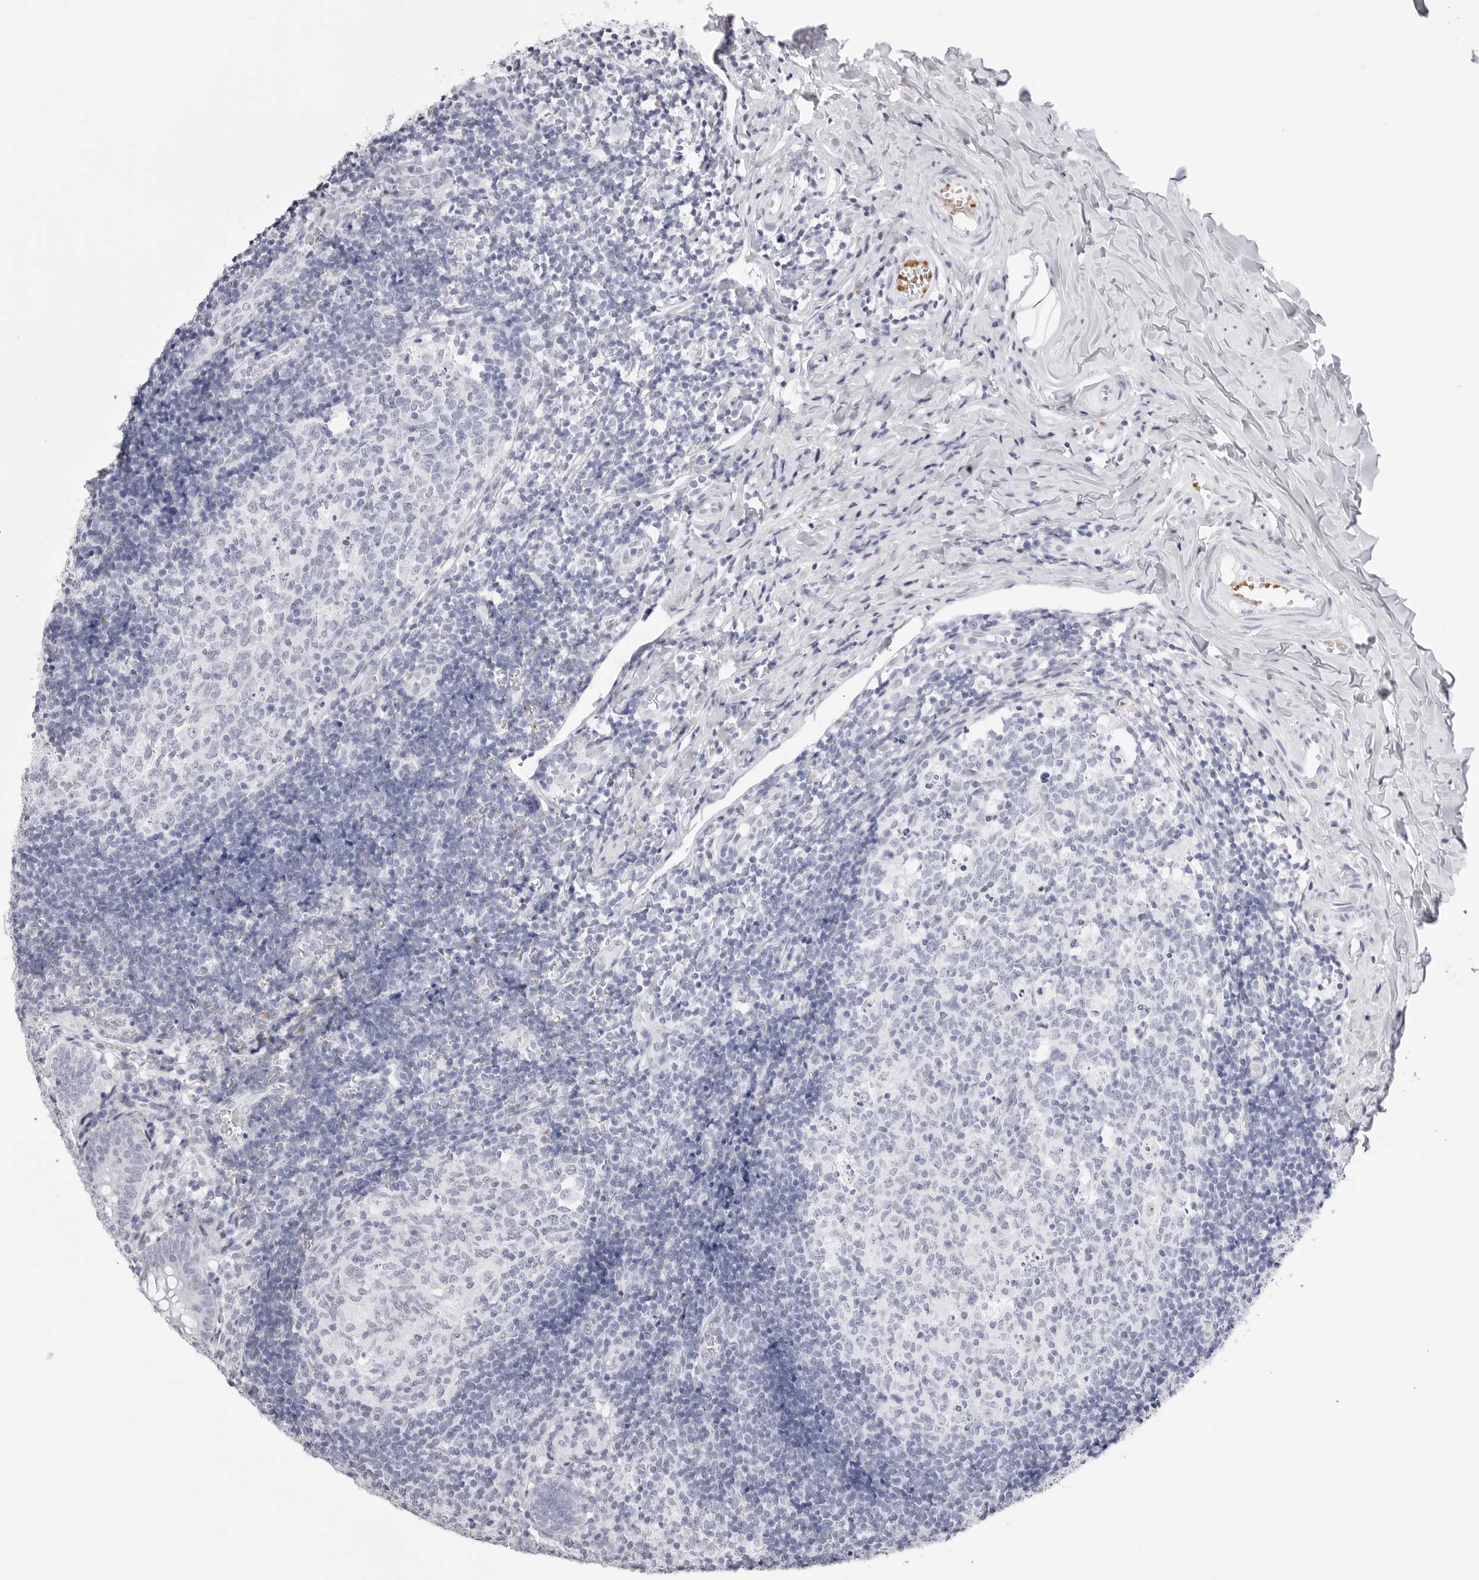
{"staining": {"intensity": "negative", "quantity": "none", "location": "none"}, "tissue": "appendix", "cell_type": "Glandular cells", "image_type": "normal", "snomed": [{"axis": "morphology", "description": "Normal tissue, NOS"}, {"axis": "topography", "description": "Appendix"}], "caption": "Micrograph shows no protein staining in glandular cells of benign appendix.", "gene": "TSSK1B", "patient": {"sex": "male", "age": 8}}